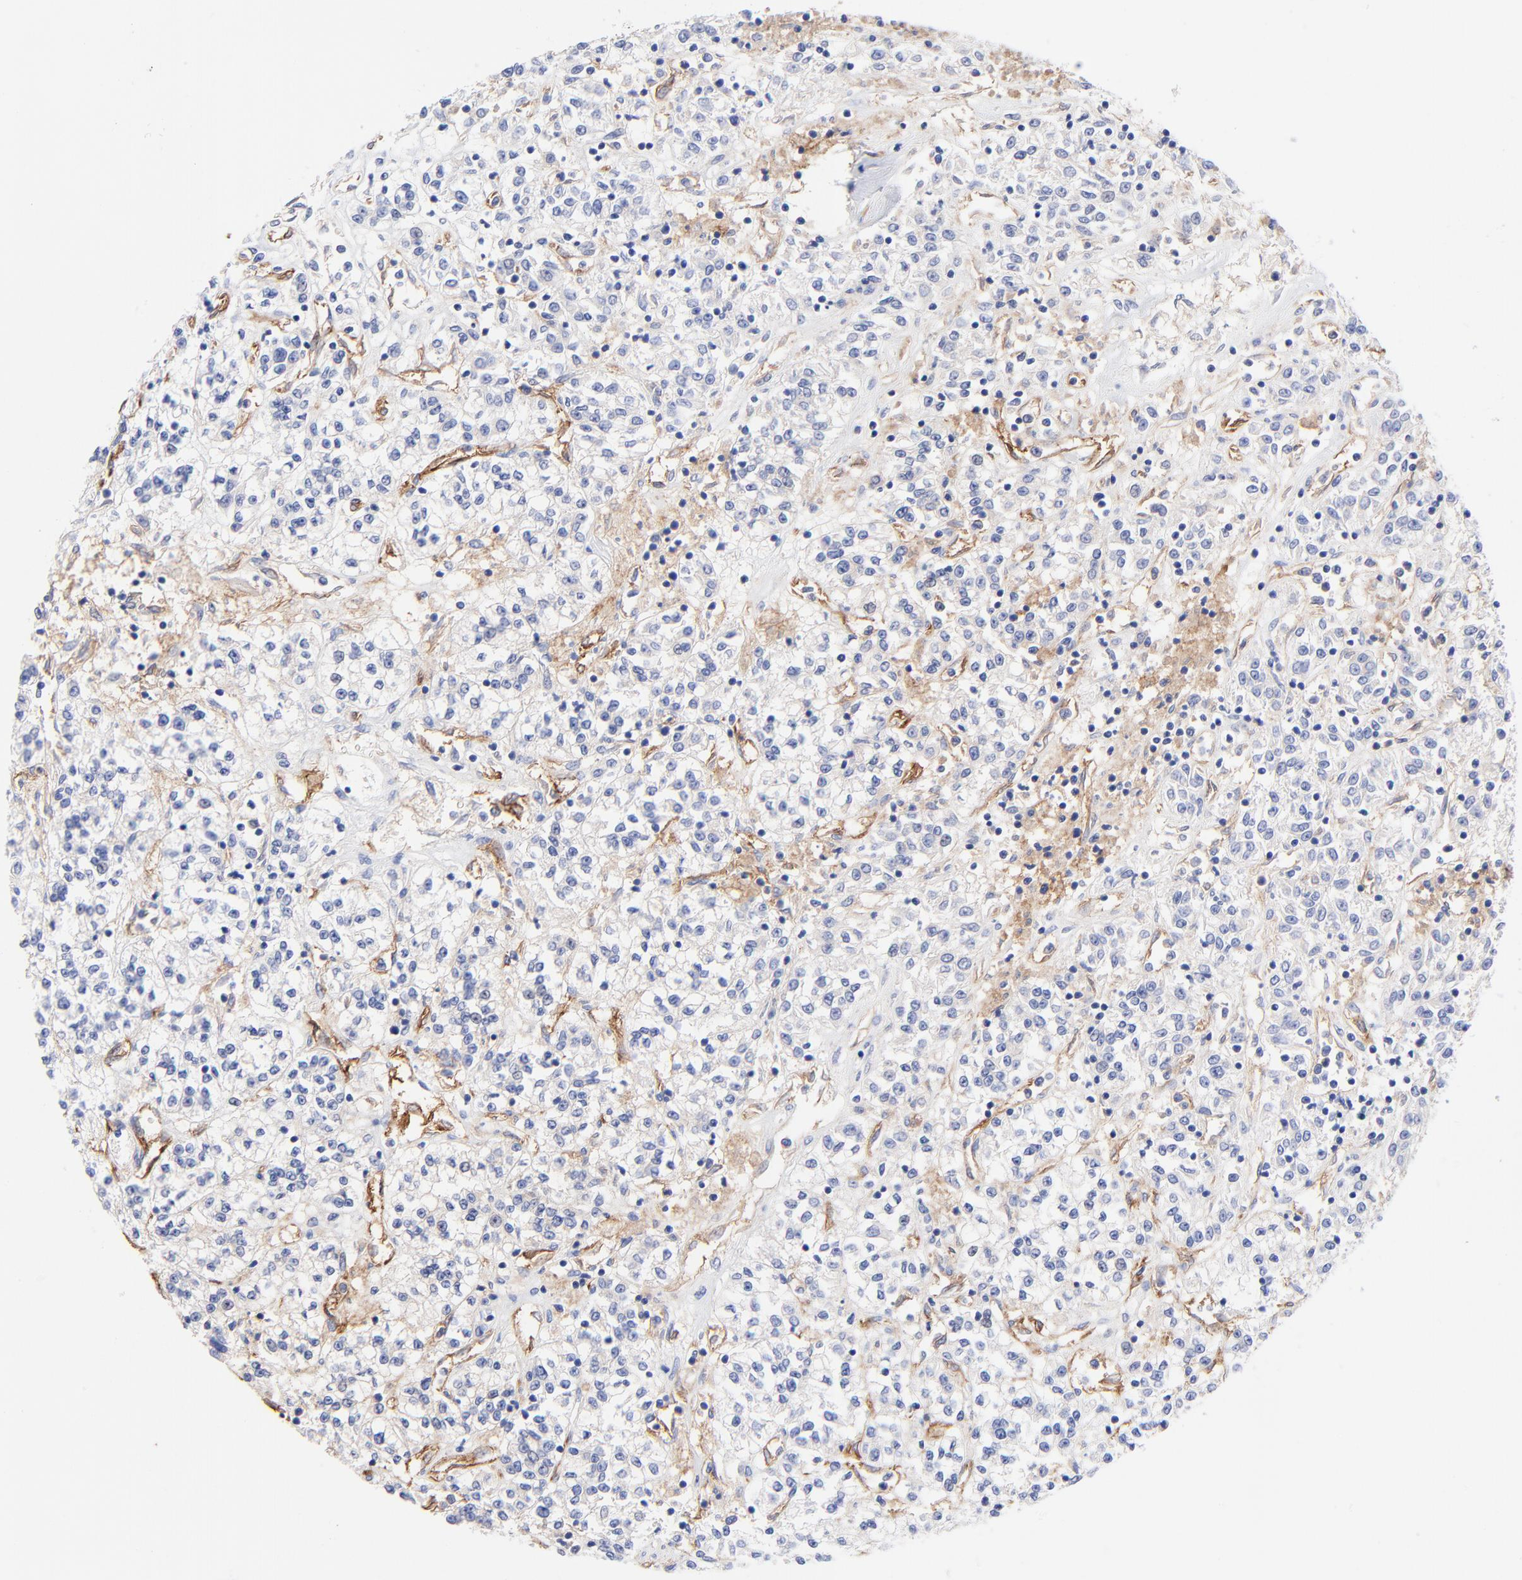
{"staining": {"intensity": "negative", "quantity": "none", "location": "none"}, "tissue": "renal cancer", "cell_type": "Tumor cells", "image_type": "cancer", "snomed": [{"axis": "morphology", "description": "Adenocarcinoma, NOS"}, {"axis": "topography", "description": "Kidney"}], "caption": "IHC image of neoplastic tissue: human renal adenocarcinoma stained with DAB (3,3'-diaminobenzidine) demonstrates no significant protein expression in tumor cells.", "gene": "SLC44A2", "patient": {"sex": "female", "age": 76}}